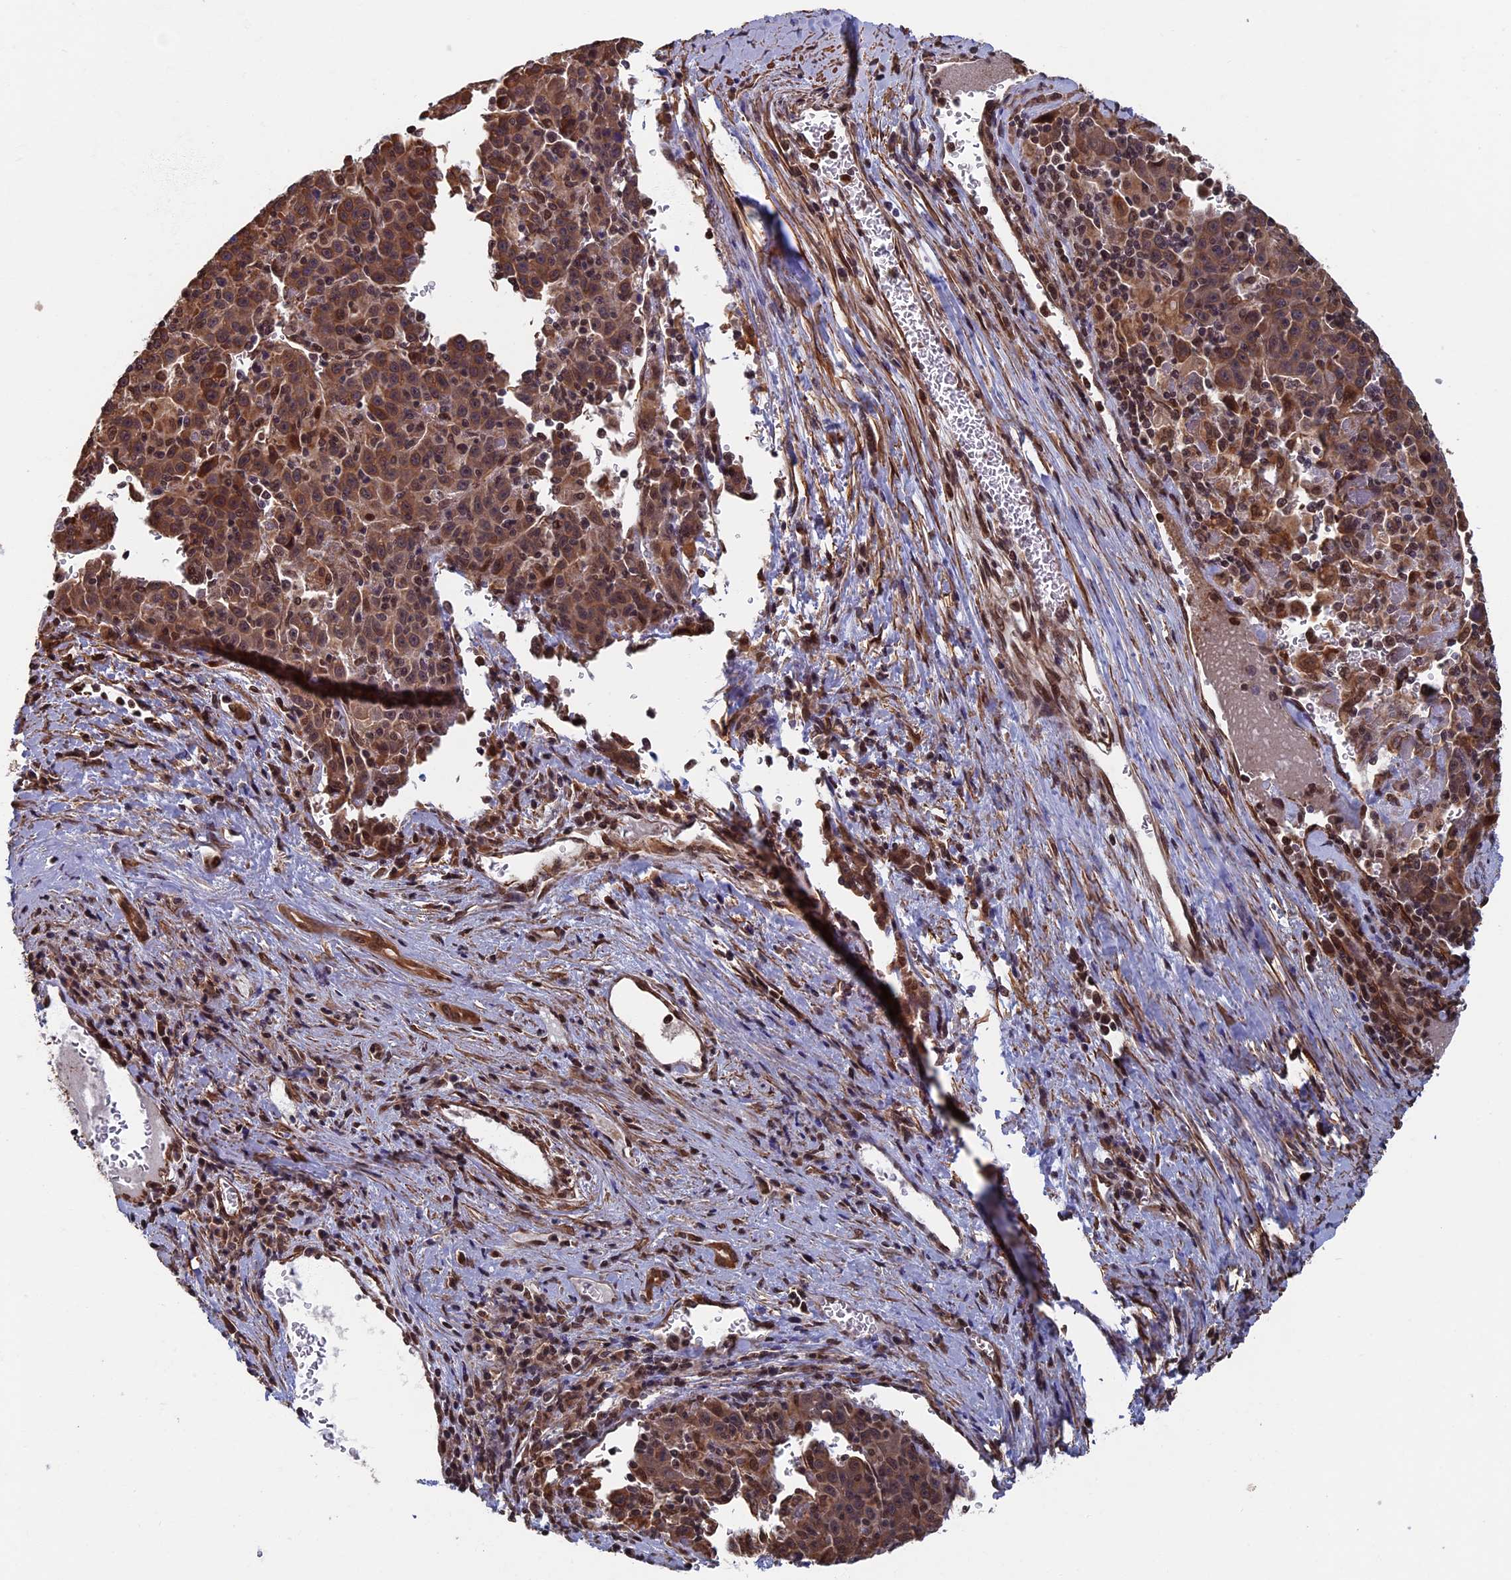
{"staining": {"intensity": "moderate", "quantity": ">75%", "location": "cytoplasmic/membranous"}, "tissue": "liver cancer", "cell_type": "Tumor cells", "image_type": "cancer", "snomed": [{"axis": "morphology", "description": "Carcinoma, Hepatocellular, NOS"}, {"axis": "topography", "description": "Liver"}], "caption": "Immunohistochemical staining of liver hepatocellular carcinoma reveals moderate cytoplasmic/membranous protein staining in about >75% of tumor cells.", "gene": "CTDP1", "patient": {"sex": "female", "age": 53}}